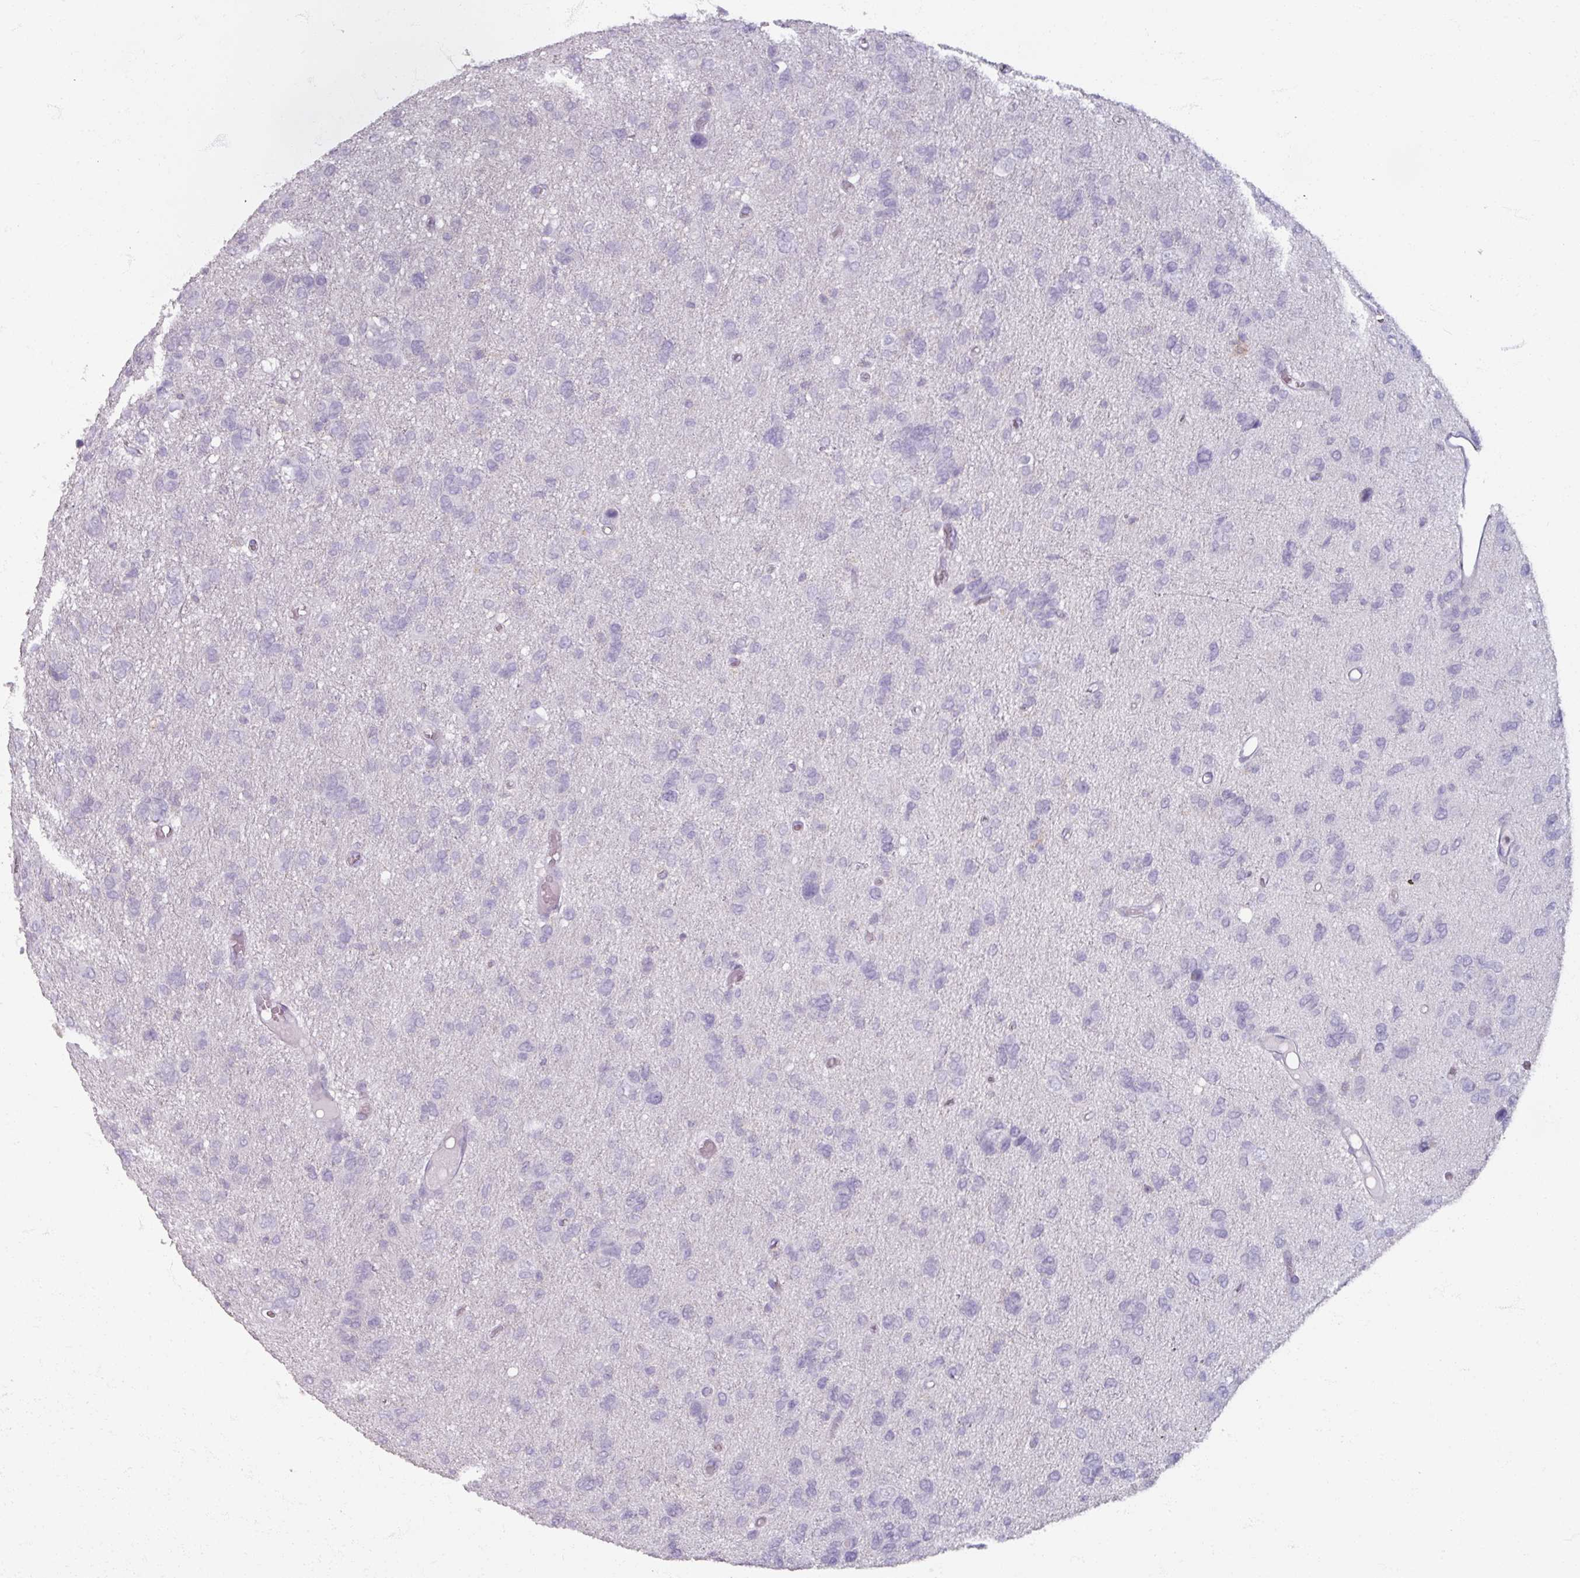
{"staining": {"intensity": "negative", "quantity": "none", "location": "none"}, "tissue": "glioma", "cell_type": "Tumor cells", "image_type": "cancer", "snomed": [{"axis": "morphology", "description": "Glioma, malignant, High grade"}, {"axis": "topography", "description": "Brain"}], "caption": "Immunohistochemical staining of glioma shows no significant positivity in tumor cells.", "gene": "PTPRC", "patient": {"sex": "female", "age": 59}}